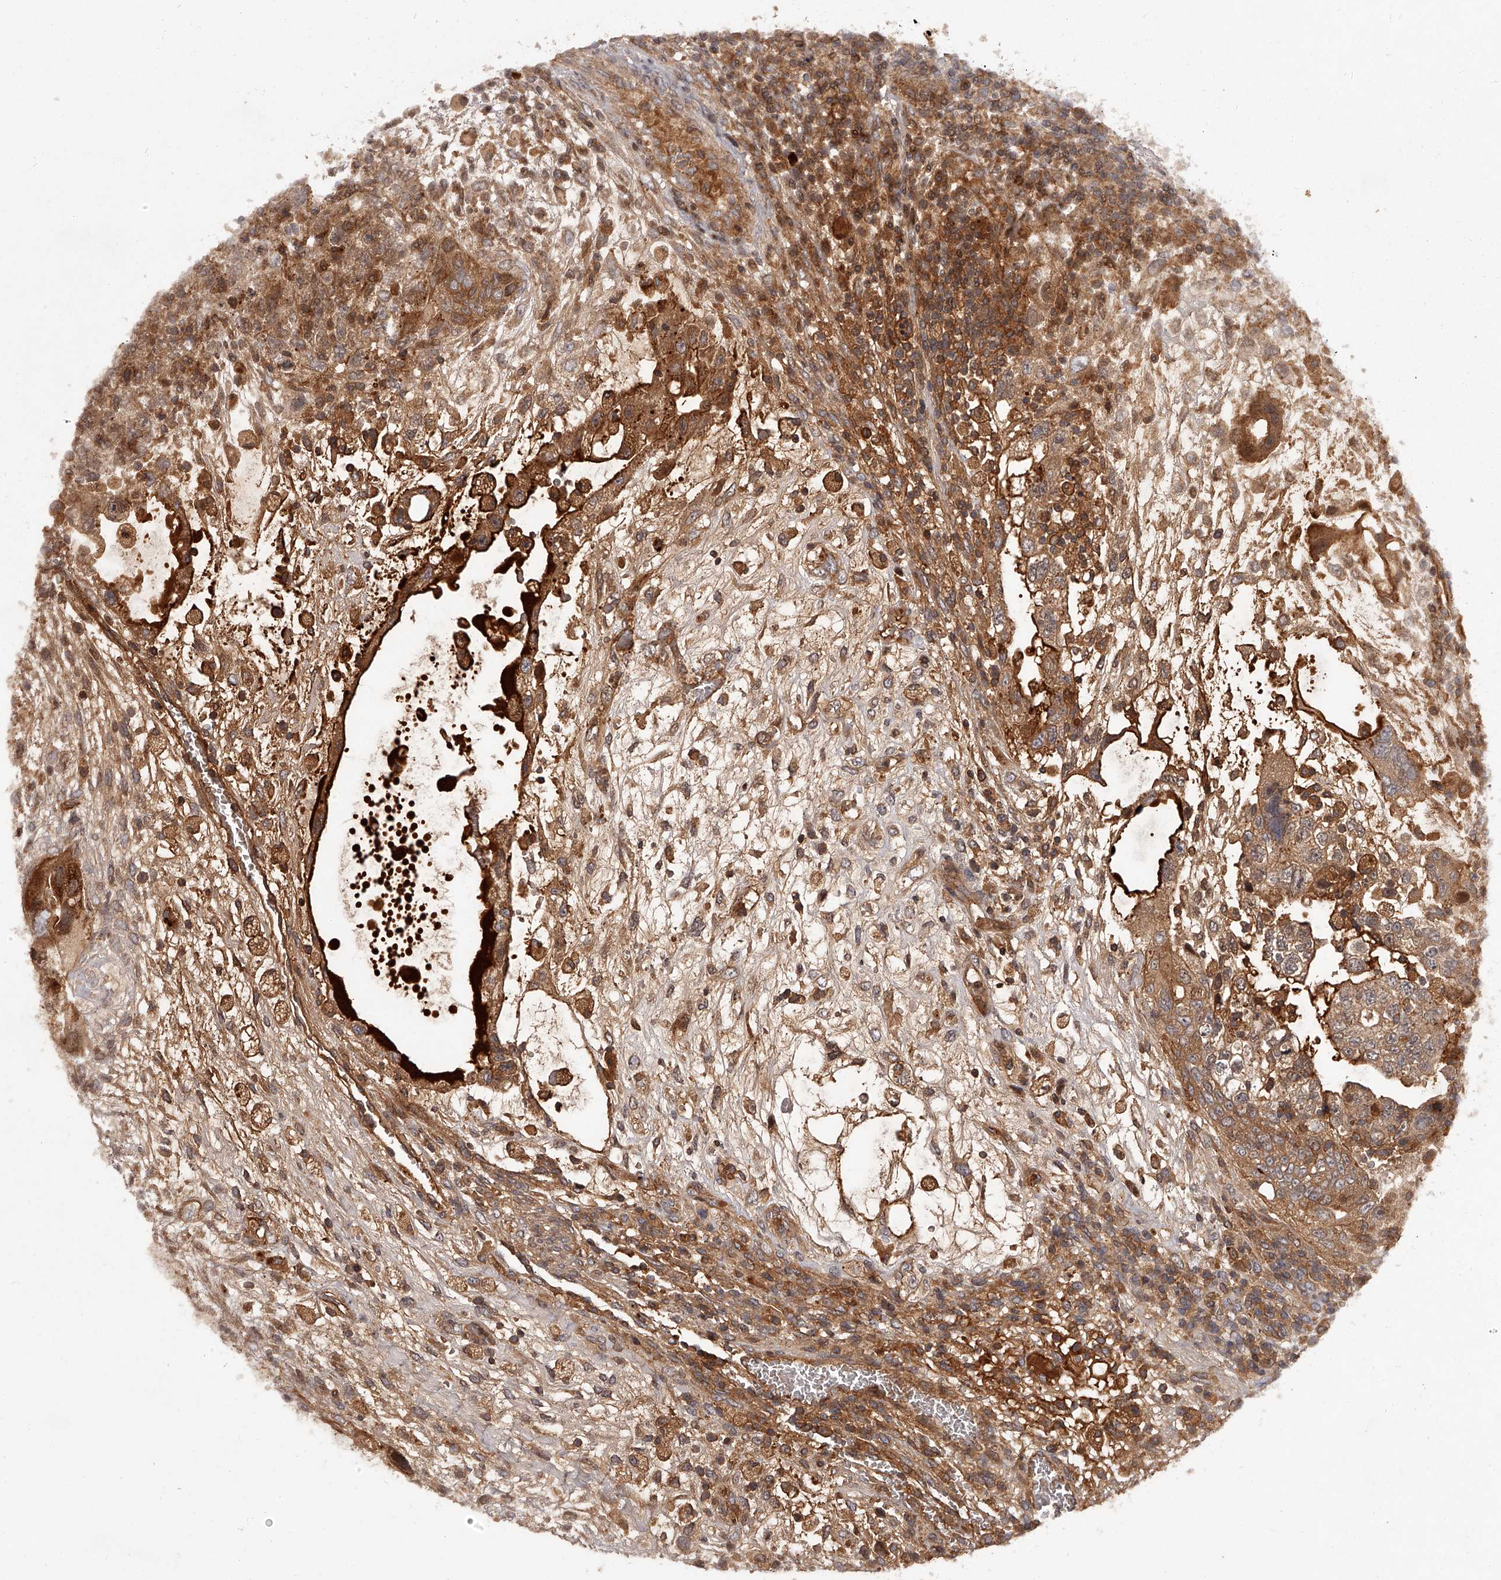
{"staining": {"intensity": "moderate", "quantity": ">75%", "location": "cytoplasmic/membranous"}, "tissue": "testis cancer", "cell_type": "Tumor cells", "image_type": "cancer", "snomed": [{"axis": "morphology", "description": "Carcinoma, Embryonal, NOS"}, {"axis": "topography", "description": "Testis"}], "caption": "Protein expression analysis of testis cancer (embryonal carcinoma) demonstrates moderate cytoplasmic/membranous positivity in about >75% of tumor cells.", "gene": "CRYZL1", "patient": {"sex": "male", "age": 36}}